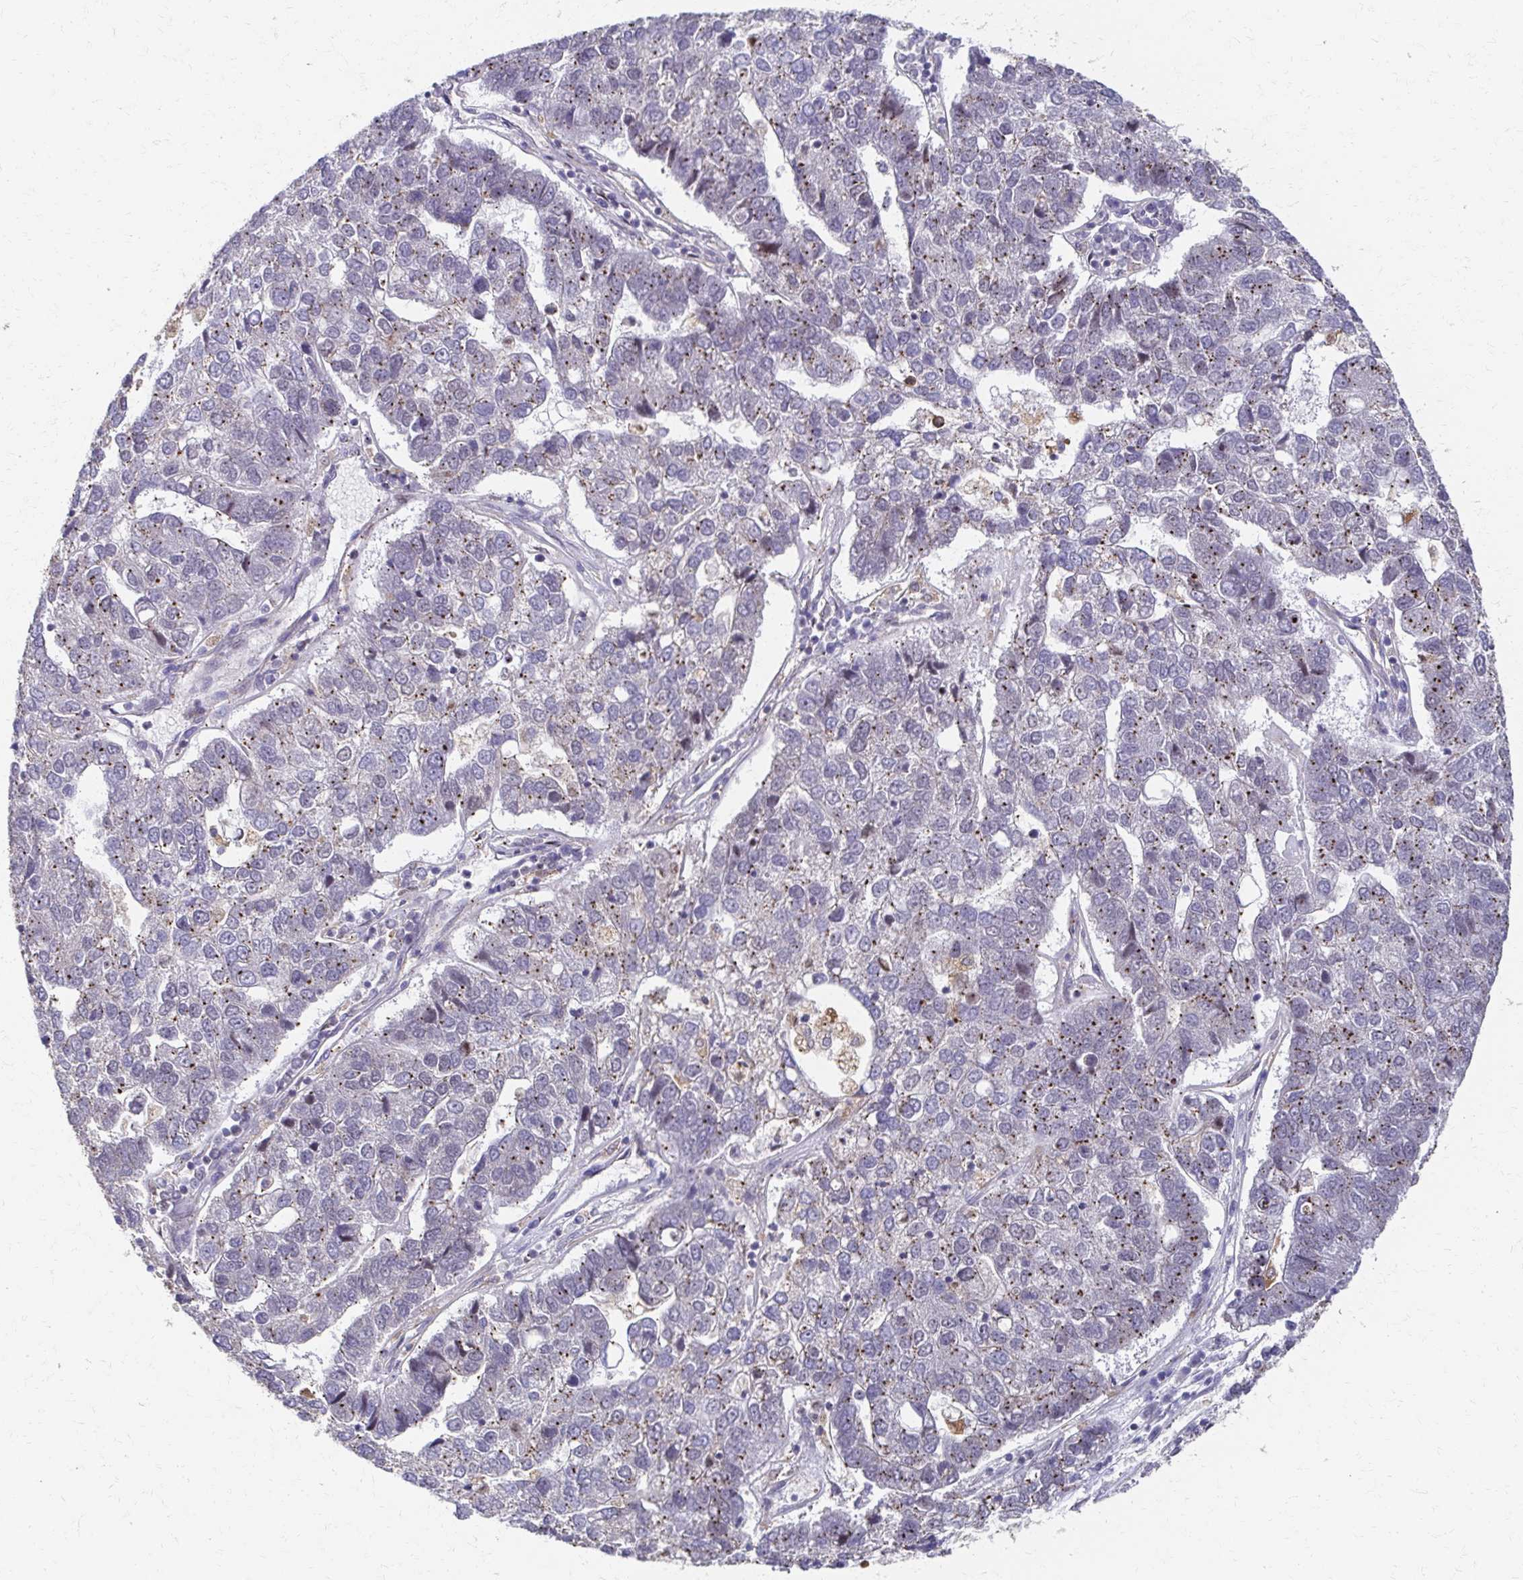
{"staining": {"intensity": "moderate", "quantity": "<25%", "location": "cytoplasmic/membranous"}, "tissue": "pancreatic cancer", "cell_type": "Tumor cells", "image_type": "cancer", "snomed": [{"axis": "morphology", "description": "Adenocarcinoma, NOS"}, {"axis": "topography", "description": "Pancreas"}], "caption": "There is low levels of moderate cytoplasmic/membranous expression in tumor cells of pancreatic cancer, as demonstrated by immunohistochemical staining (brown color).", "gene": "SKA2", "patient": {"sex": "female", "age": 61}}